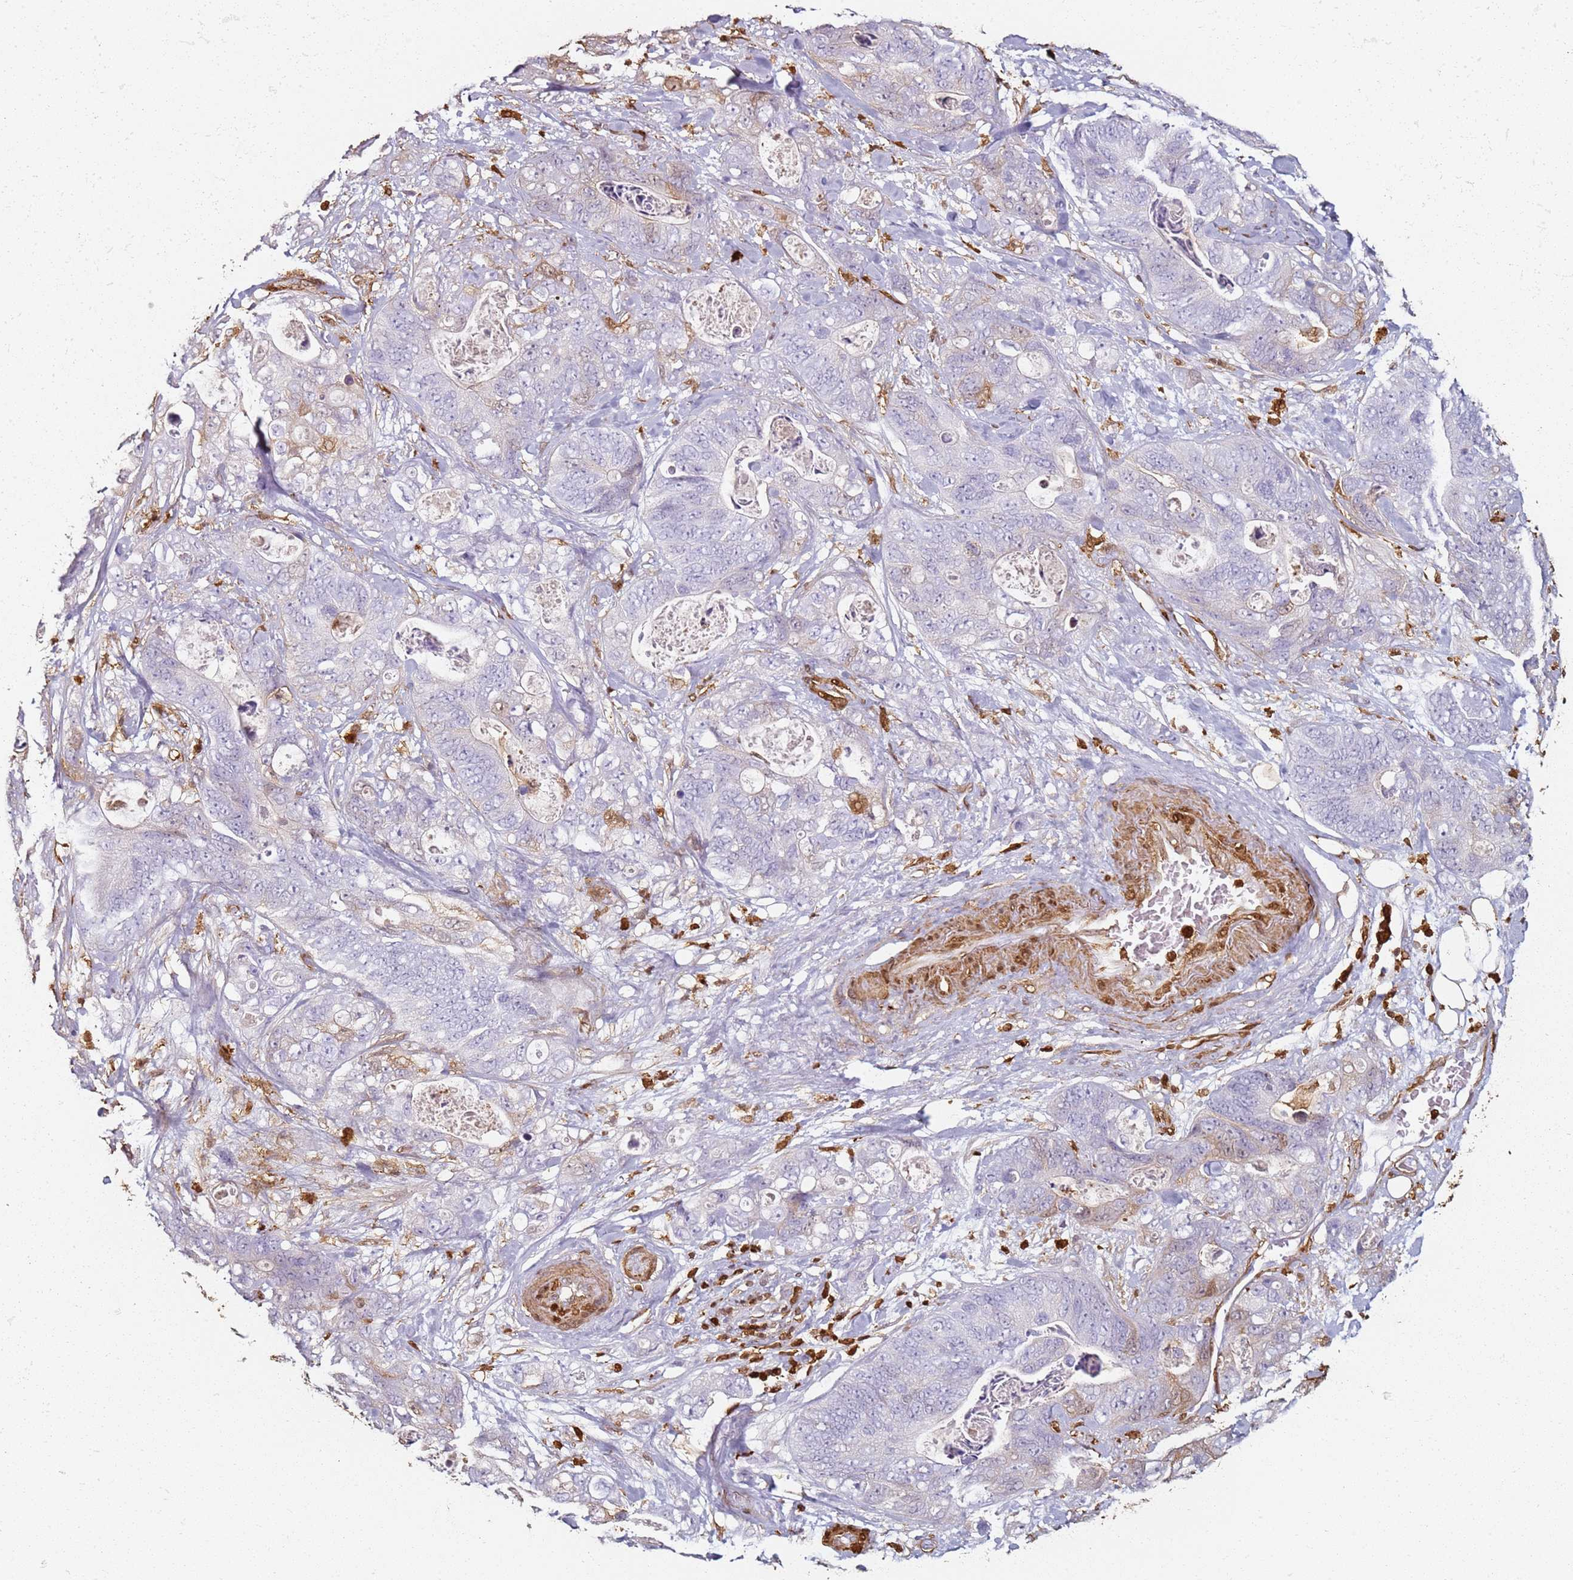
{"staining": {"intensity": "moderate", "quantity": "<25%", "location": "cytoplasmic/membranous"}, "tissue": "stomach cancer", "cell_type": "Tumor cells", "image_type": "cancer", "snomed": [{"axis": "morphology", "description": "Normal tissue, NOS"}, {"axis": "morphology", "description": "Adenocarcinoma, NOS"}, {"axis": "topography", "description": "Stomach"}], "caption": "Protein positivity by IHC shows moderate cytoplasmic/membranous staining in about <25% of tumor cells in stomach cancer (adenocarcinoma).", "gene": "S100A4", "patient": {"sex": "female", "age": 89}}